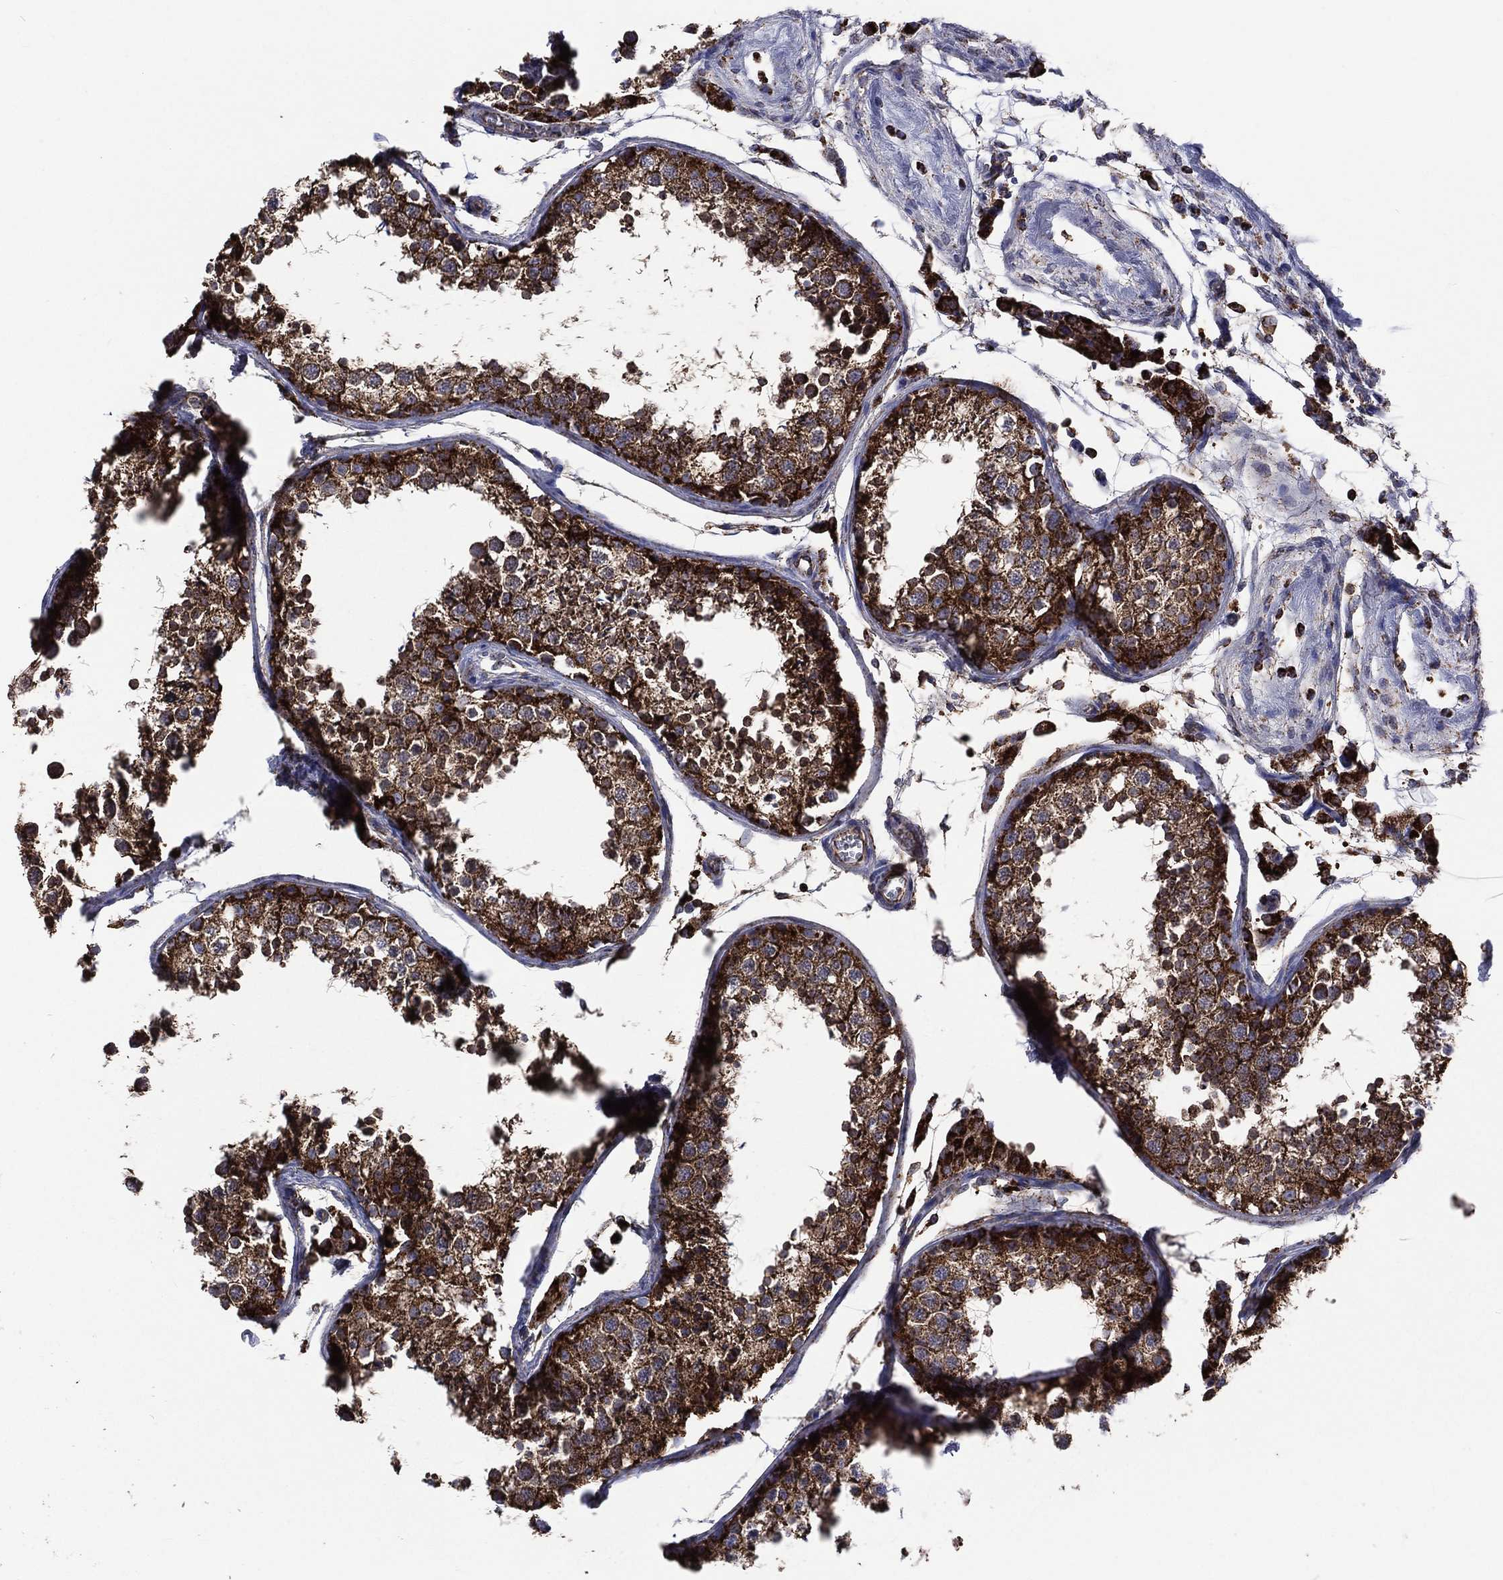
{"staining": {"intensity": "strong", "quantity": ">75%", "location": "cytoplasmic/membranous"}, "tissue": "testis", "cell_type": "Cells in seminiferous ducts", "image_type": "normal", "snomed": [{"axis": "morphology", "description": "Normal tissue, NOS"}, {"axis": "topography", "description": "Testis"}], "caption": "The immunohistochemical stain labels strong cytoplasmic/membranous staining in cells in seminiferous ducts of unremarkable testis. (brown staining indicates protein expression, while blue staining denotes nuclei).", "gene": "ANKRD37", "patient": {"sex": "male", "age": 29}}